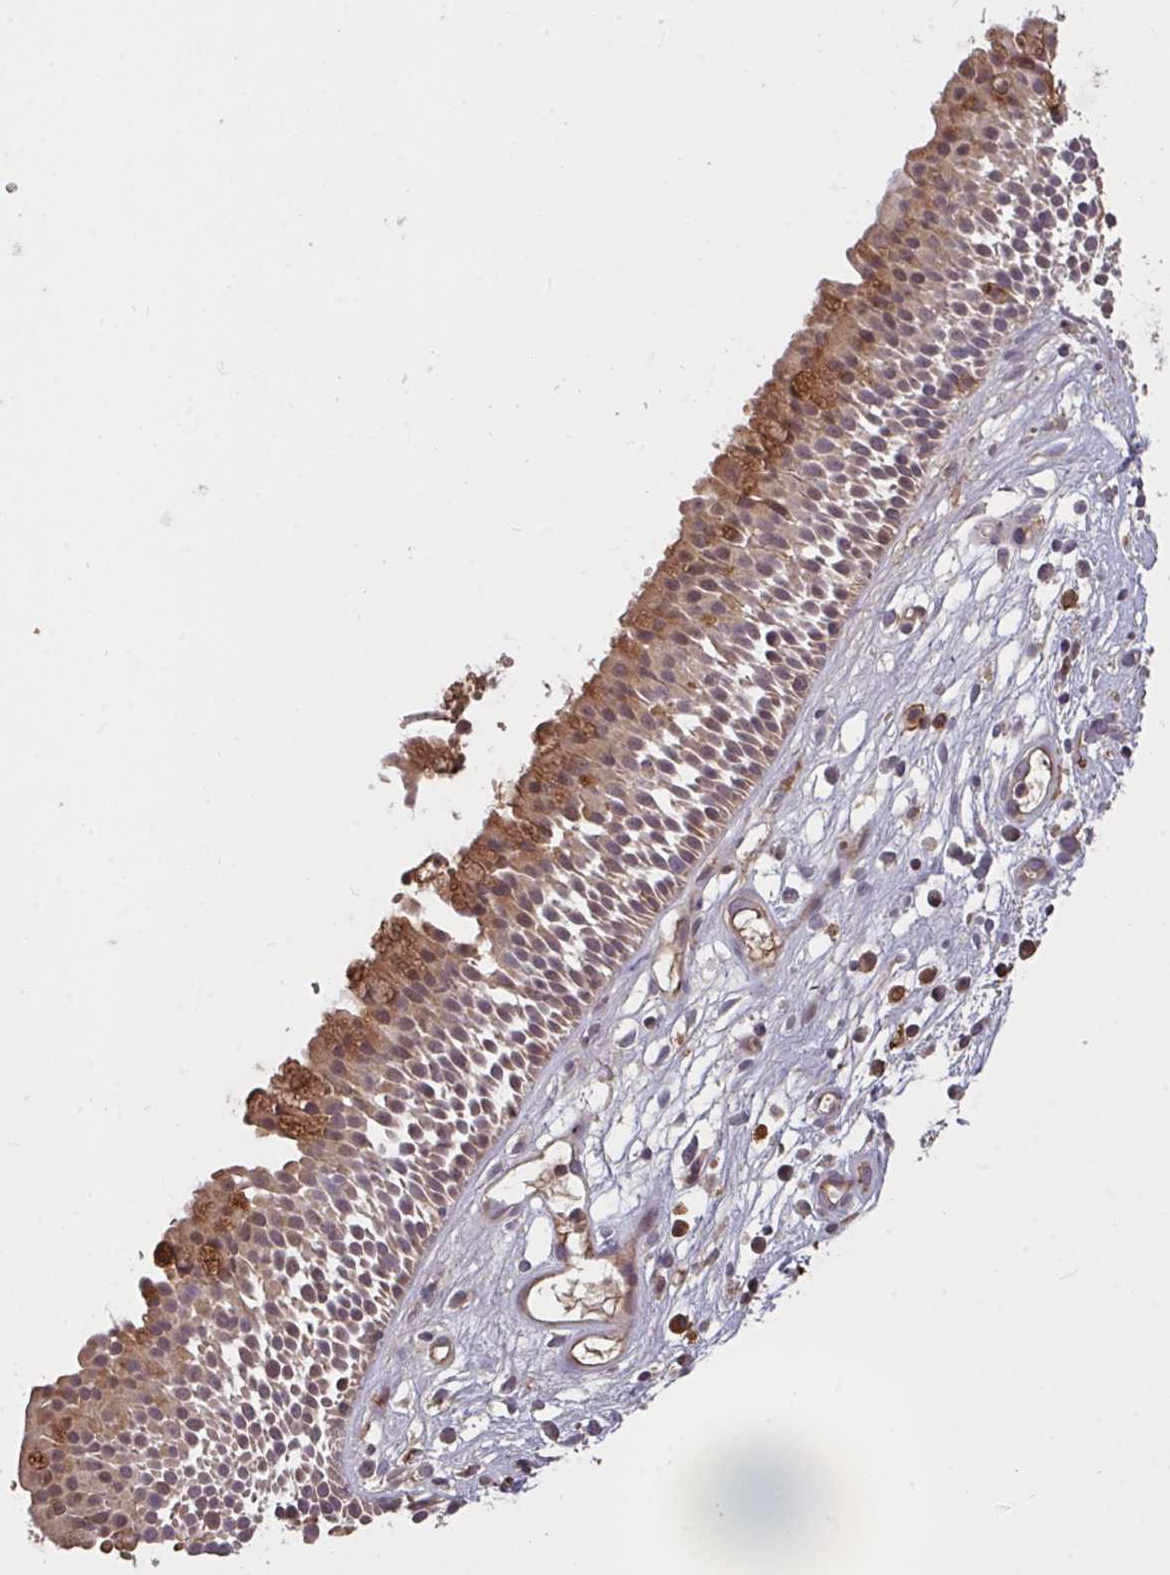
{"staining": {"intensity": "moderate", "quantity": "<25%", "location": "cytoplasmic/membranous"}, "tissue": "nasopharynx", "cell_type": "Respiratory epithelial cells", "image_type": "normal", "snomed": [{"axis": "morphology", "description": "Normal tissue, NOS"}, {"axis": "topography", "description": "Nasopharynx"}], "caption": "DAB immunohistochemical staining of benign nasopharynx shows moderate cytoplasmic/membranous protein positivity in approximately <25% of respiratory epithelial cells. (DAB (3,3'-diaminobenzidine) IHC, brown staining for protein, blue staining for nuclei).", "gene": "FCER1A", "patient": {"sex": "male", "age": 56}}